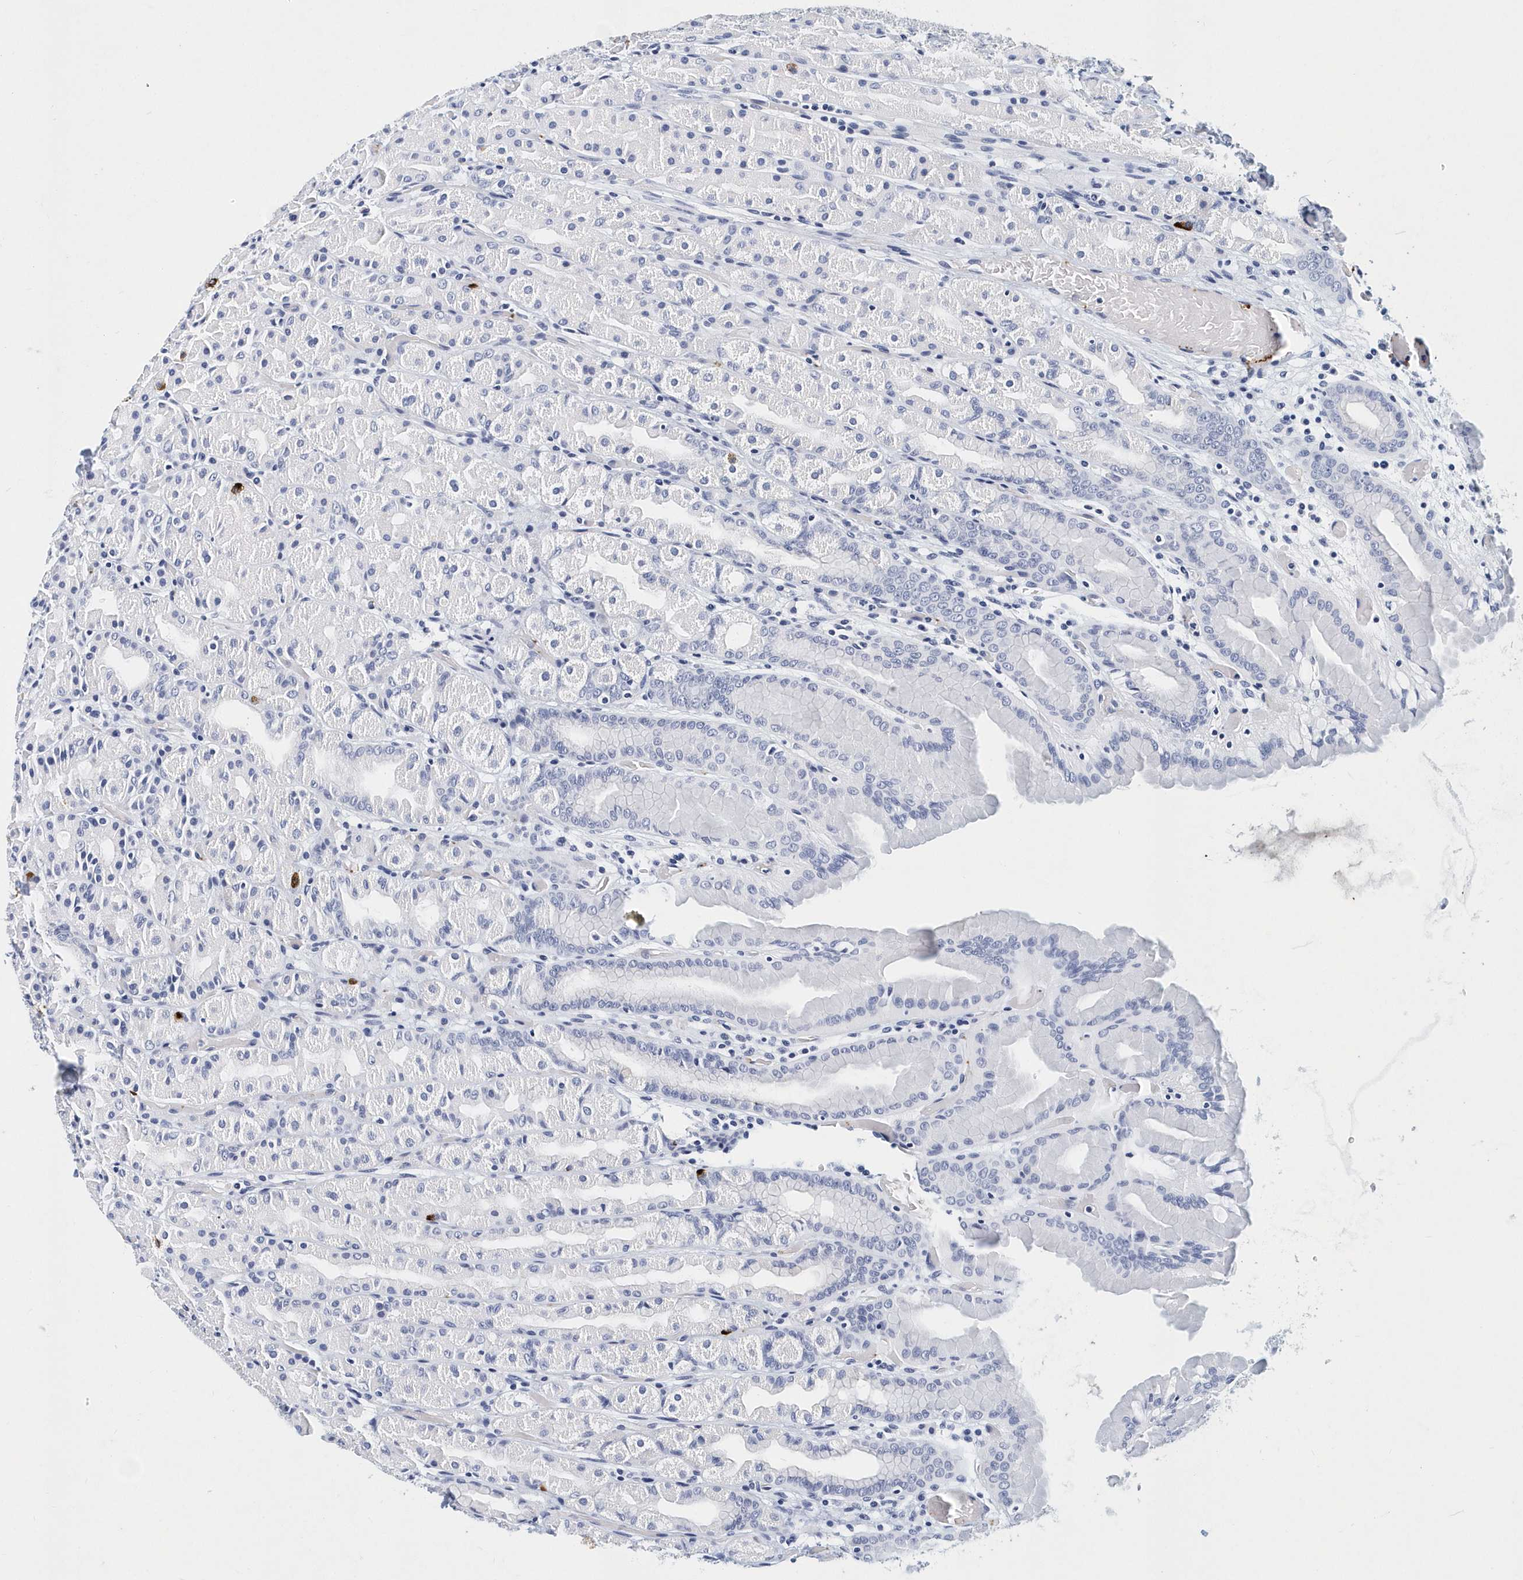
{"staining": {"intensity": "negative", "quantity": "none", "location": "none"}, "tissue": "stomach", "cell_type": "Glandular cells", "image_type": "normal", "snomed": [{"axis": "morphology", "description": "Normal tissue, NOS"}, {"axis": "topography", "description": "Stomach, upper"}], "caption": "A photomicrograph of stomach stained for a protein demonstrates no brown staining in glandular cells.", "gene": "ITGA2B", "patient": {"sex": "male", "age": 68}}